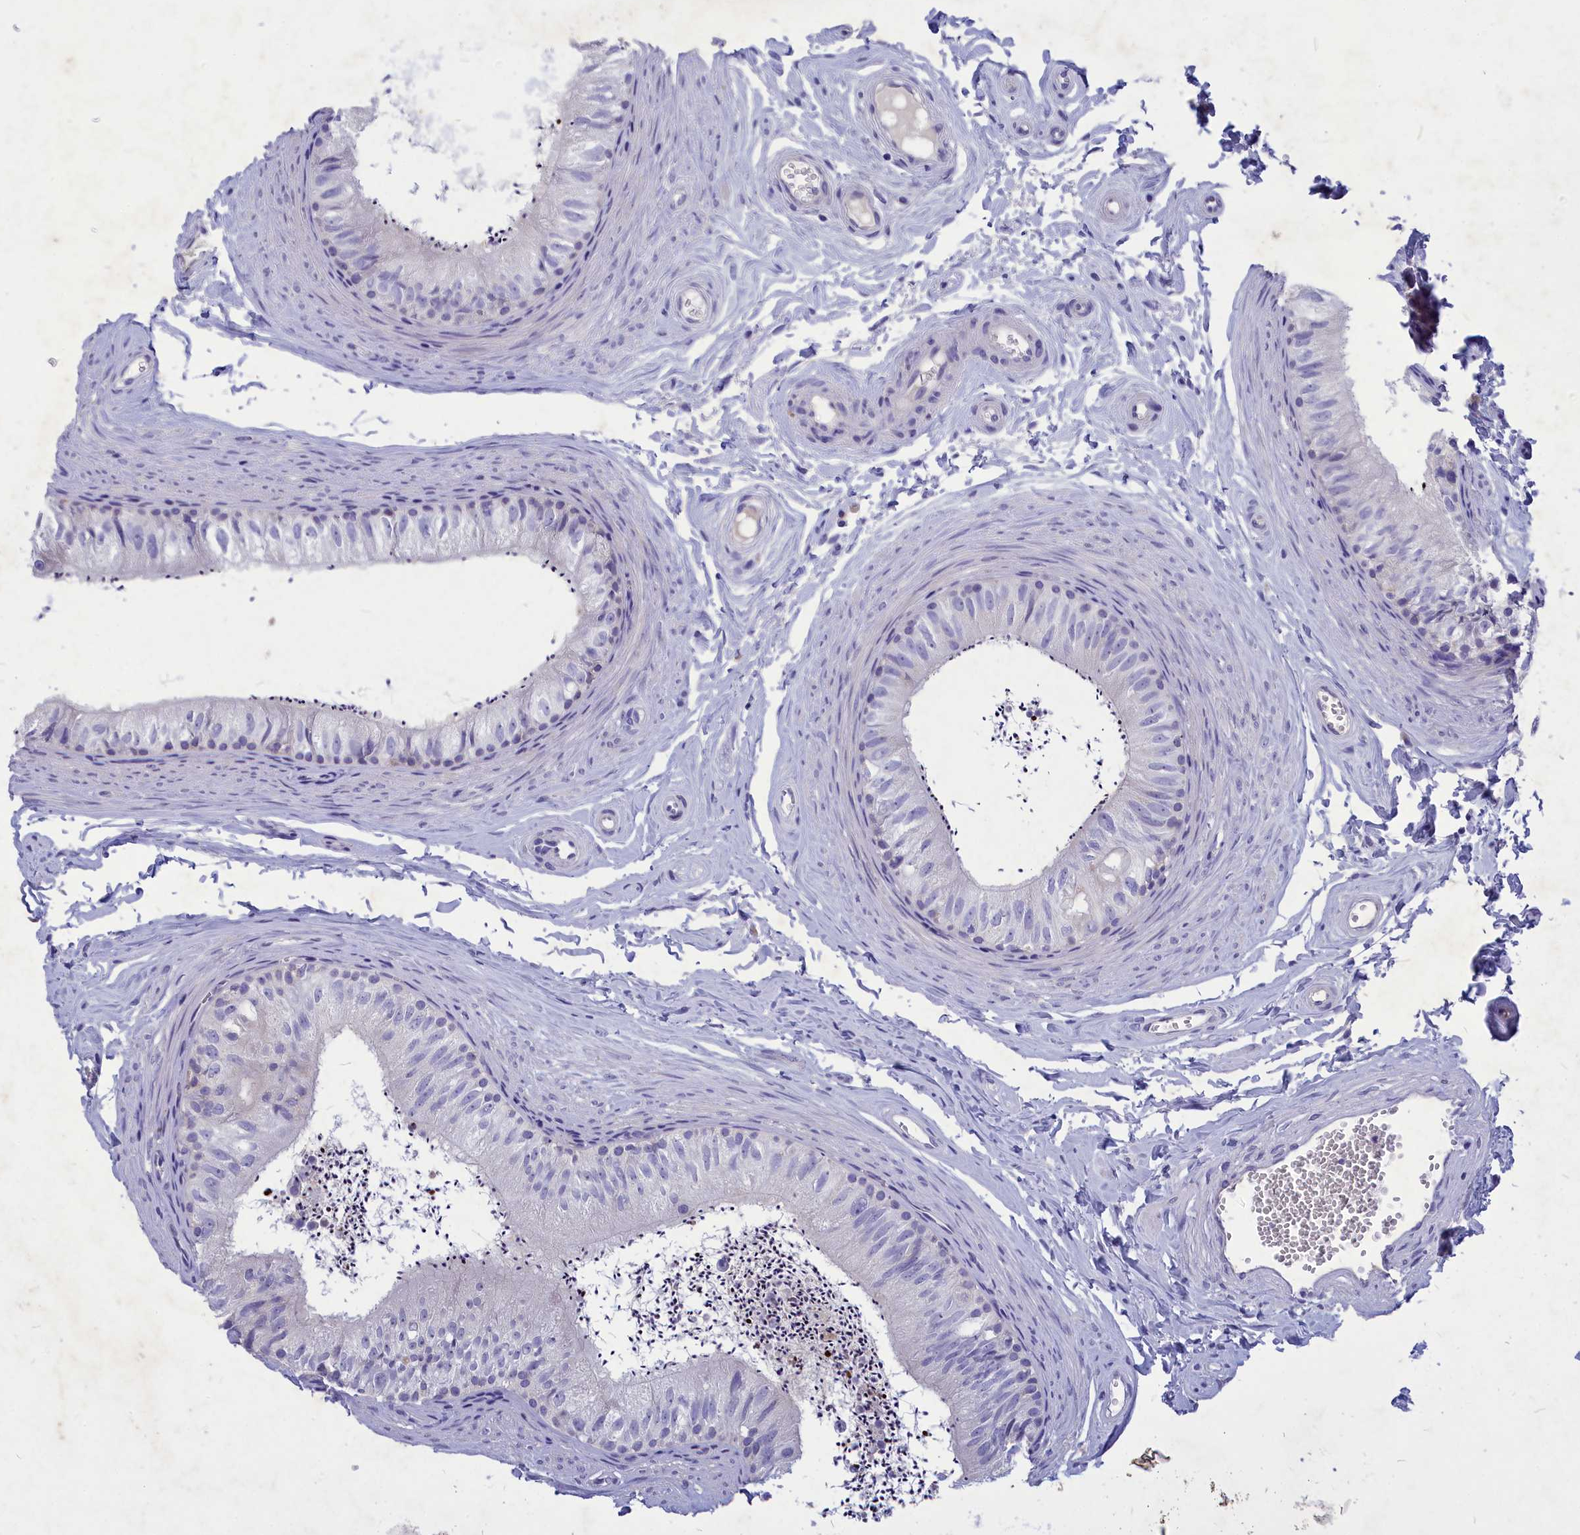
{"staining": {"intensity": "negative", "quantity": "none", "location": "none"}, "tissue": "epididymis", "cell_type": "Glandular cells", "image_type": "normal", "snomed": [{"axis": "morphology", "description": "Normal tissue, NOS"}, {"axis": "topography", "description": "Epididymis"}], "caption": "Image shows no significant protein expression in glandular cells of unremarkable epididymis. Nuclei are stained in blue.", "gene": "DEFB119", "patient": {"sex": "male", "age": 56}}